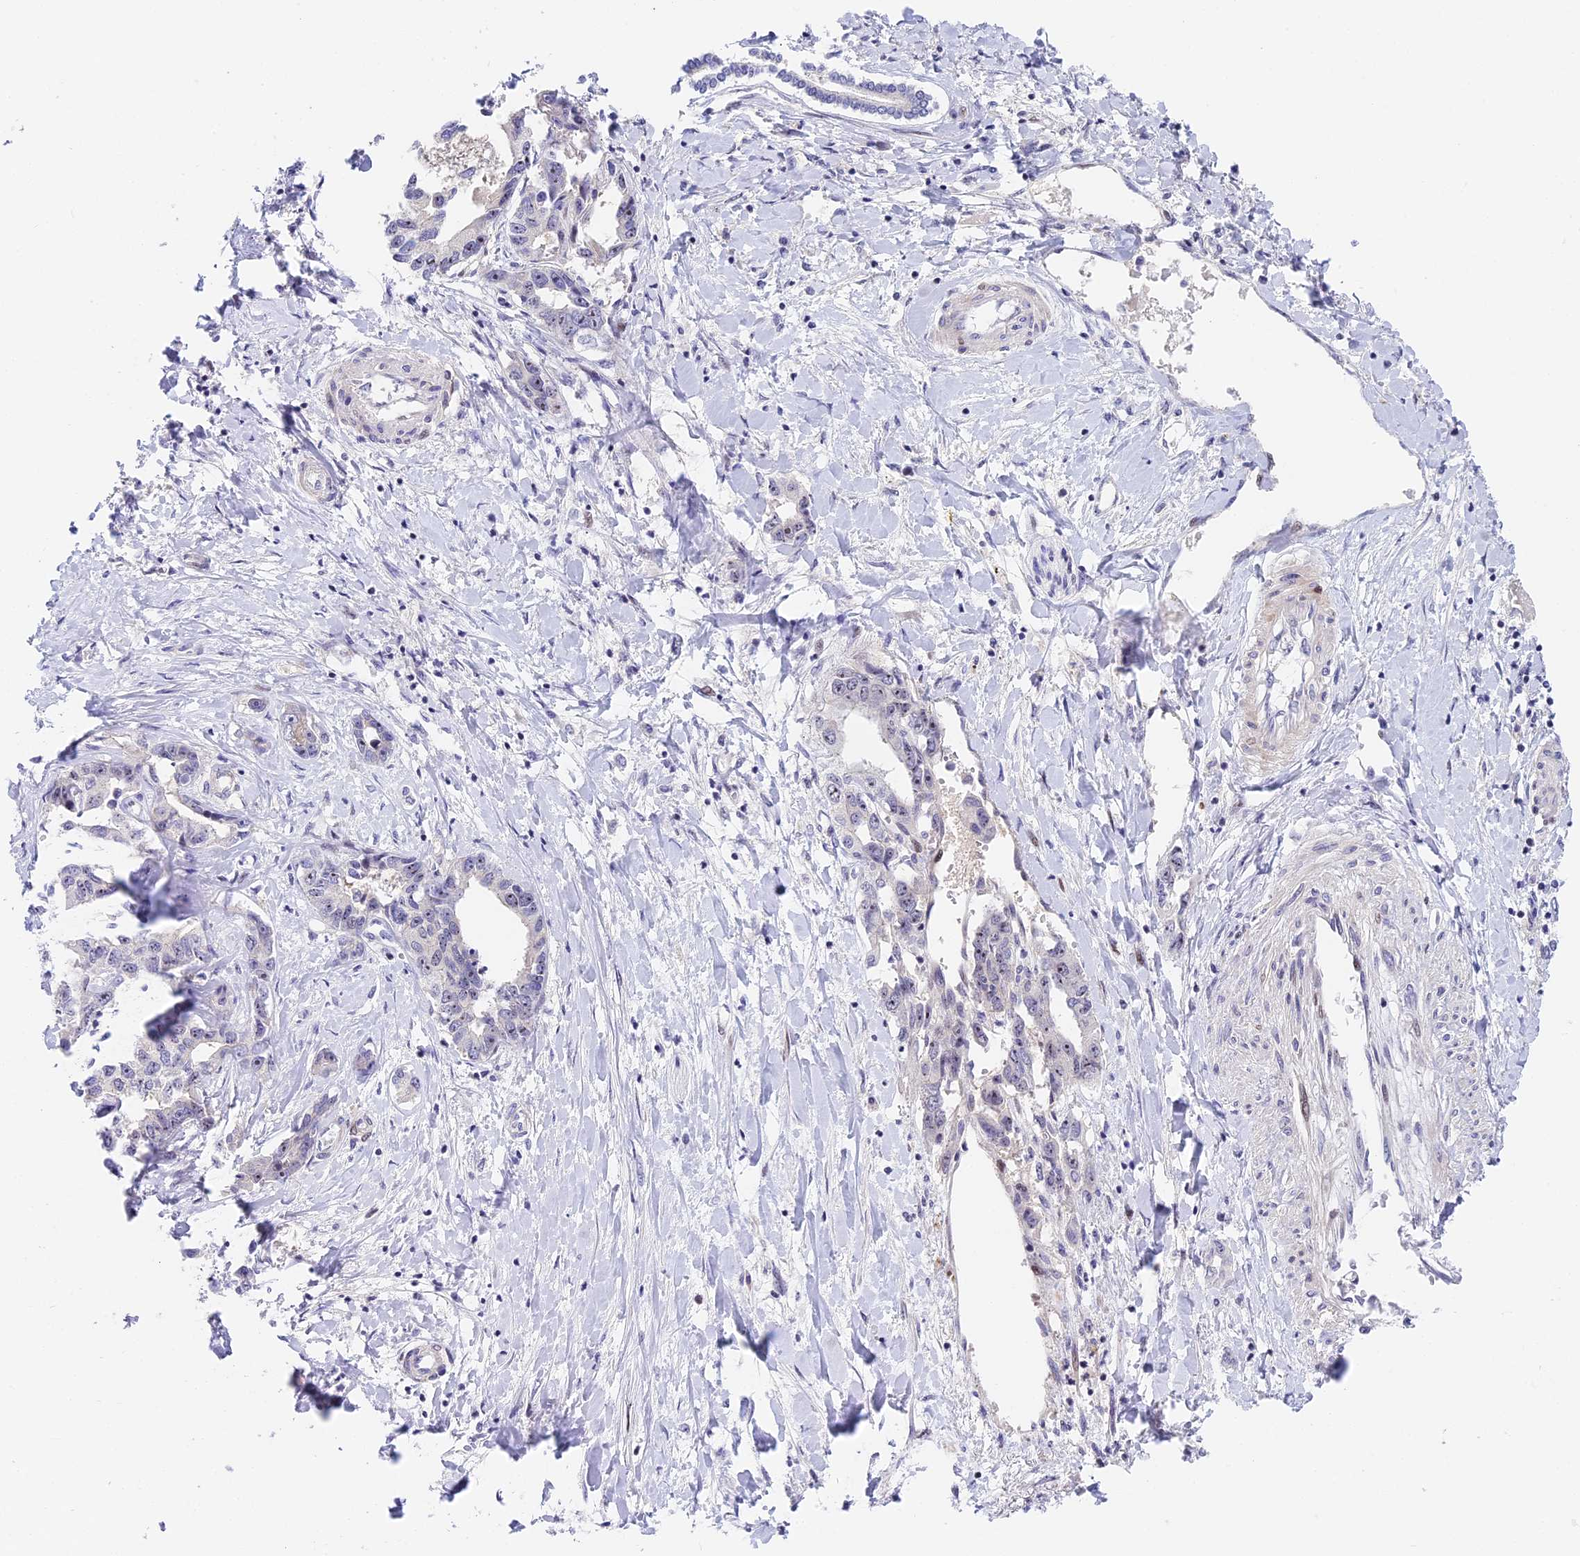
{"staining": {"intensity": "negative", "quantity": "none", "location": "none"}, "tissue": "liver cancer", "cell_type": "Tumor cells", "image_type": "cancer", "snomed": [{"axis": "morphology", "description": "Cholangiocarcinoma"}, {"axis": "topography", "description": "Liver"}], "caption": "An image of cholangiocarcinoma (liver) stained for a protein displays no brown staining in tumor cells.", "gene": "MIDN", "patient": {"sex": "male", "age": 59}}